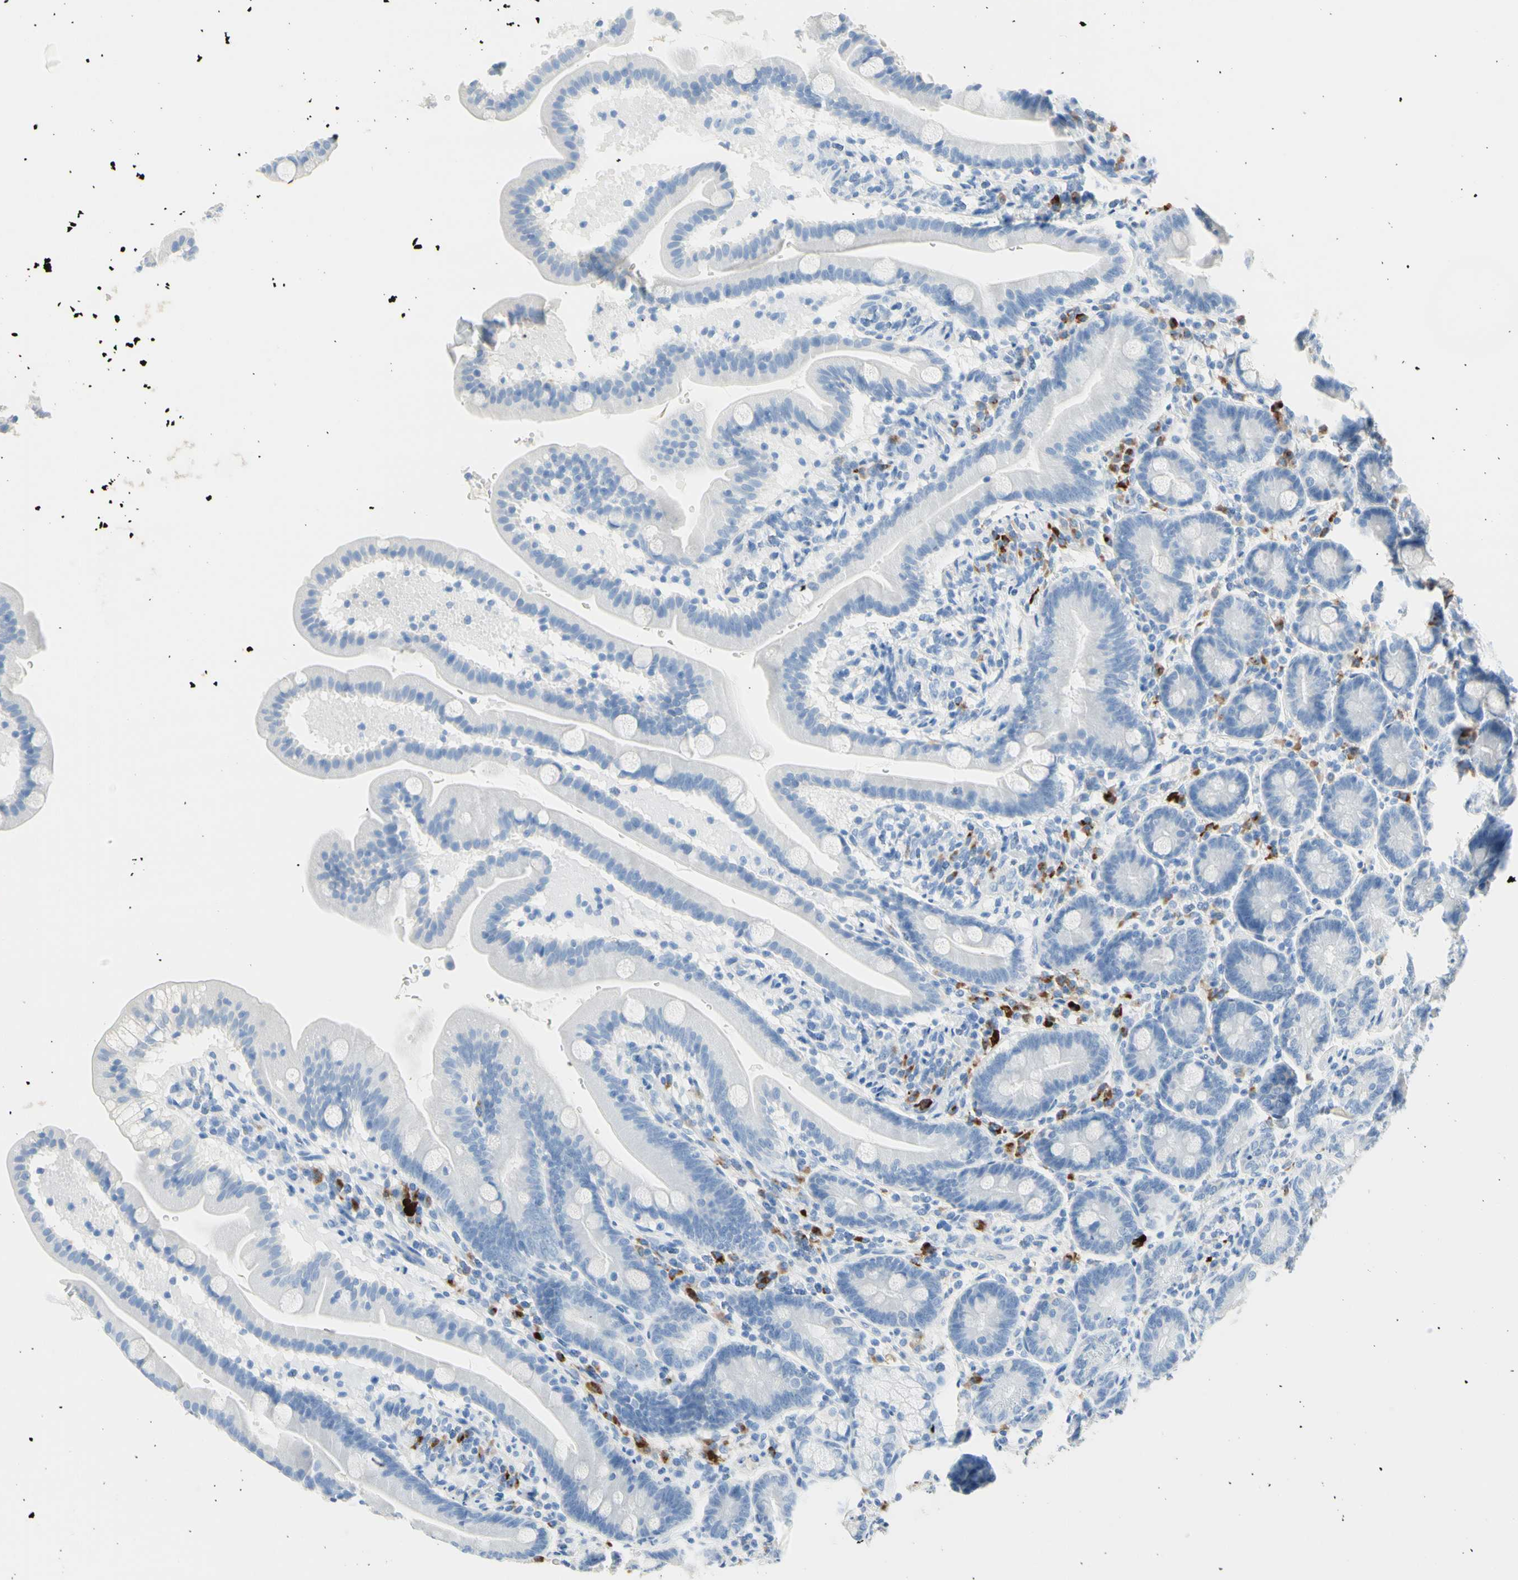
{"staining": {"intensity": "negative", "quantity": "none", "location": "none"}, "tissue": "duodenum", "cell_type": "Glandular cells", "image_type": "normal", "snomed": [{"axis": "morphology", "description": "Normal tissue, NOS"}, {"axis": "topography", "description": "Duodenum"}], "caption": "Immunohistochemical staining of unremarkable duodenum exhibits no significant positivity in glandular cells.", "gene": "IL6ST", "patient": {"sex": "male", "age": 54}}